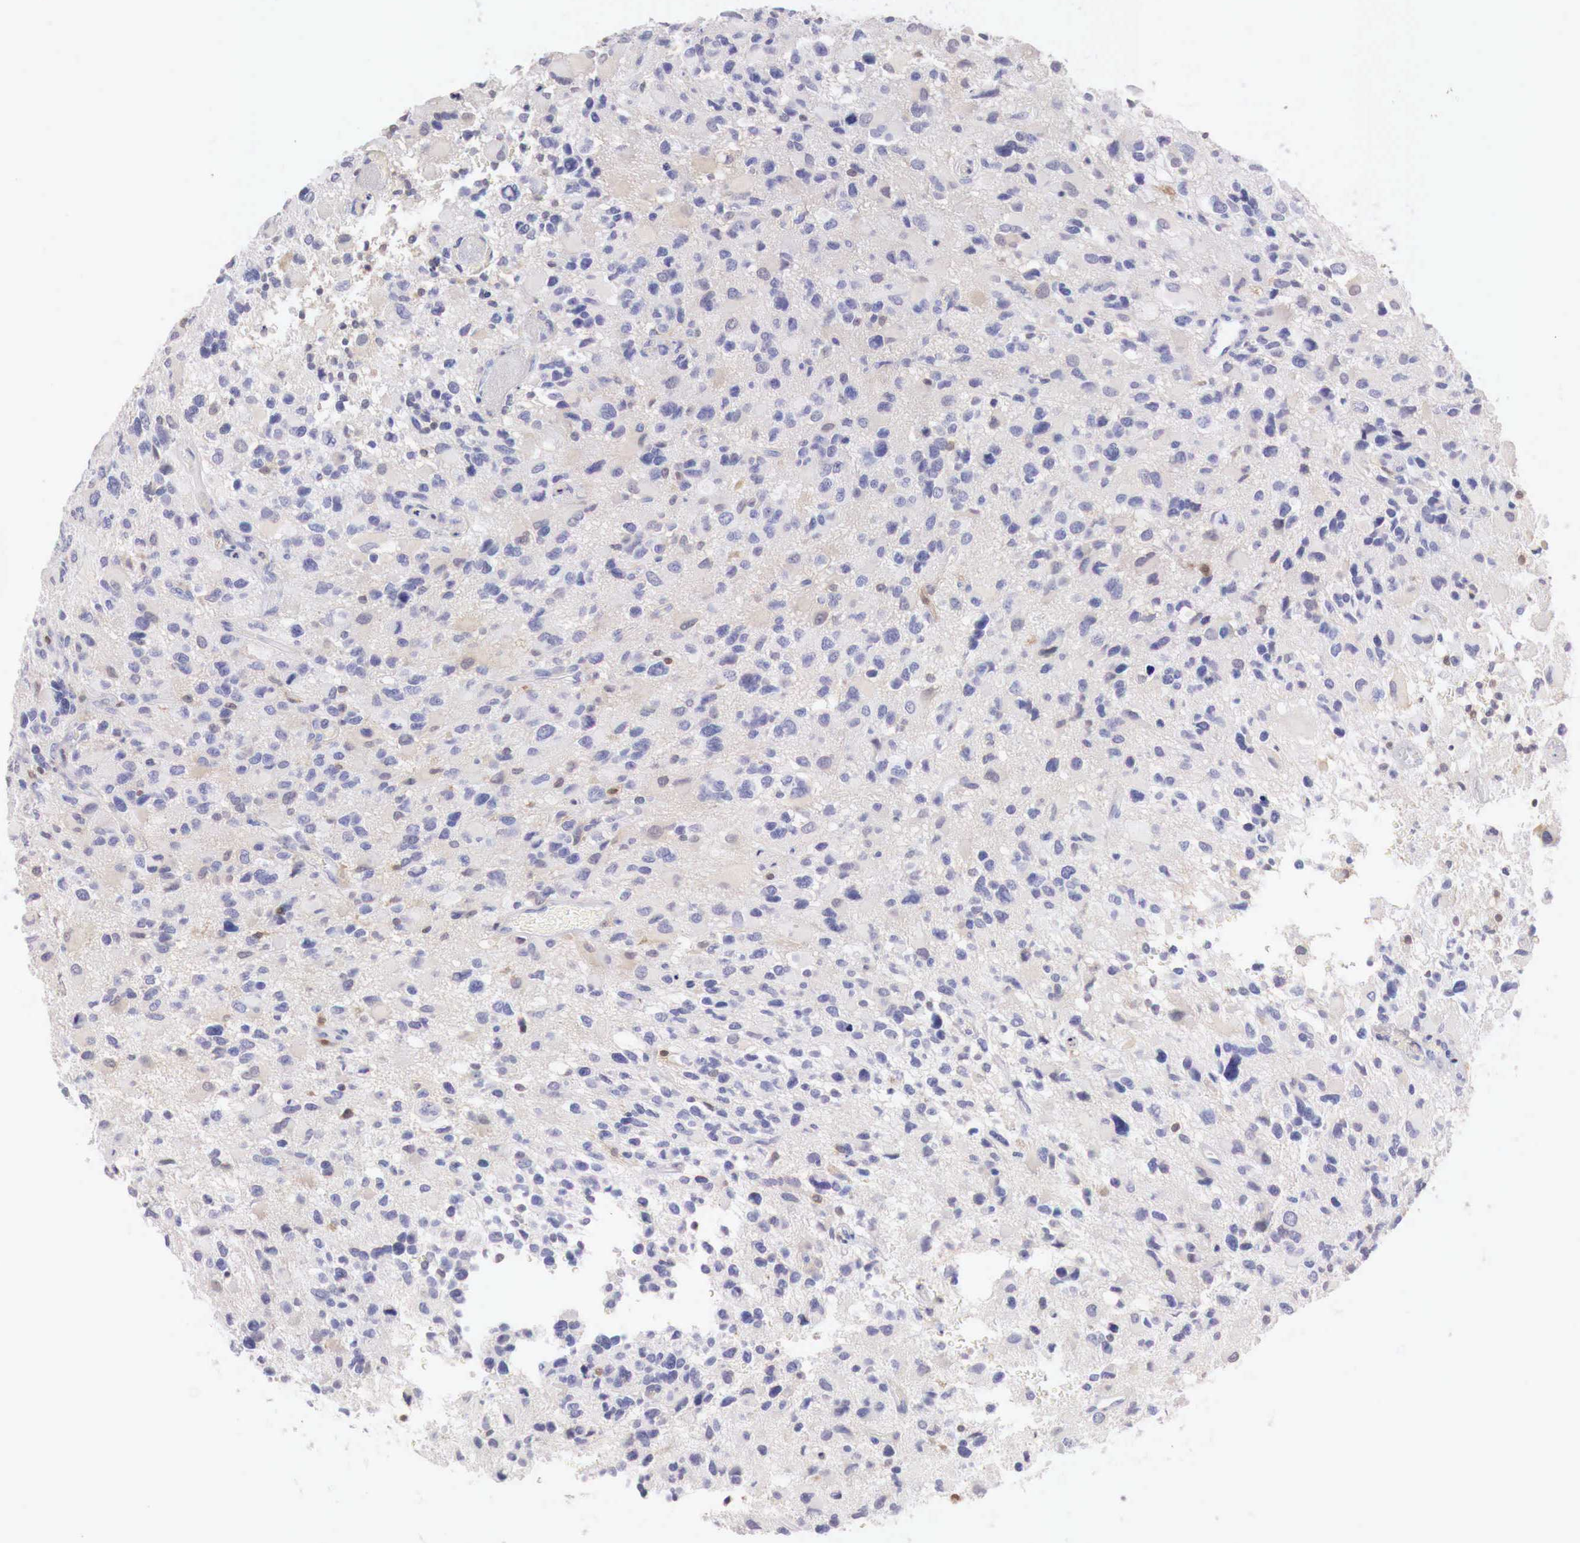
{"staining": {"intensity": "negative", "quantity": "none", "location": "none"}, "tissue": "glioma", "cell_type": "Tumor cells", "image_type": "cancer", "snomed": [{"axis": "morphology", "description": "Glioma, malignant, High grade"}, {"axis": "topography", "description": "Brain"}], "caption": "Protein analysis of glioma reveals no significant staining in tumor cells.", "gene": "RENBP", "patient": {"sex": "male", "age": 69}}